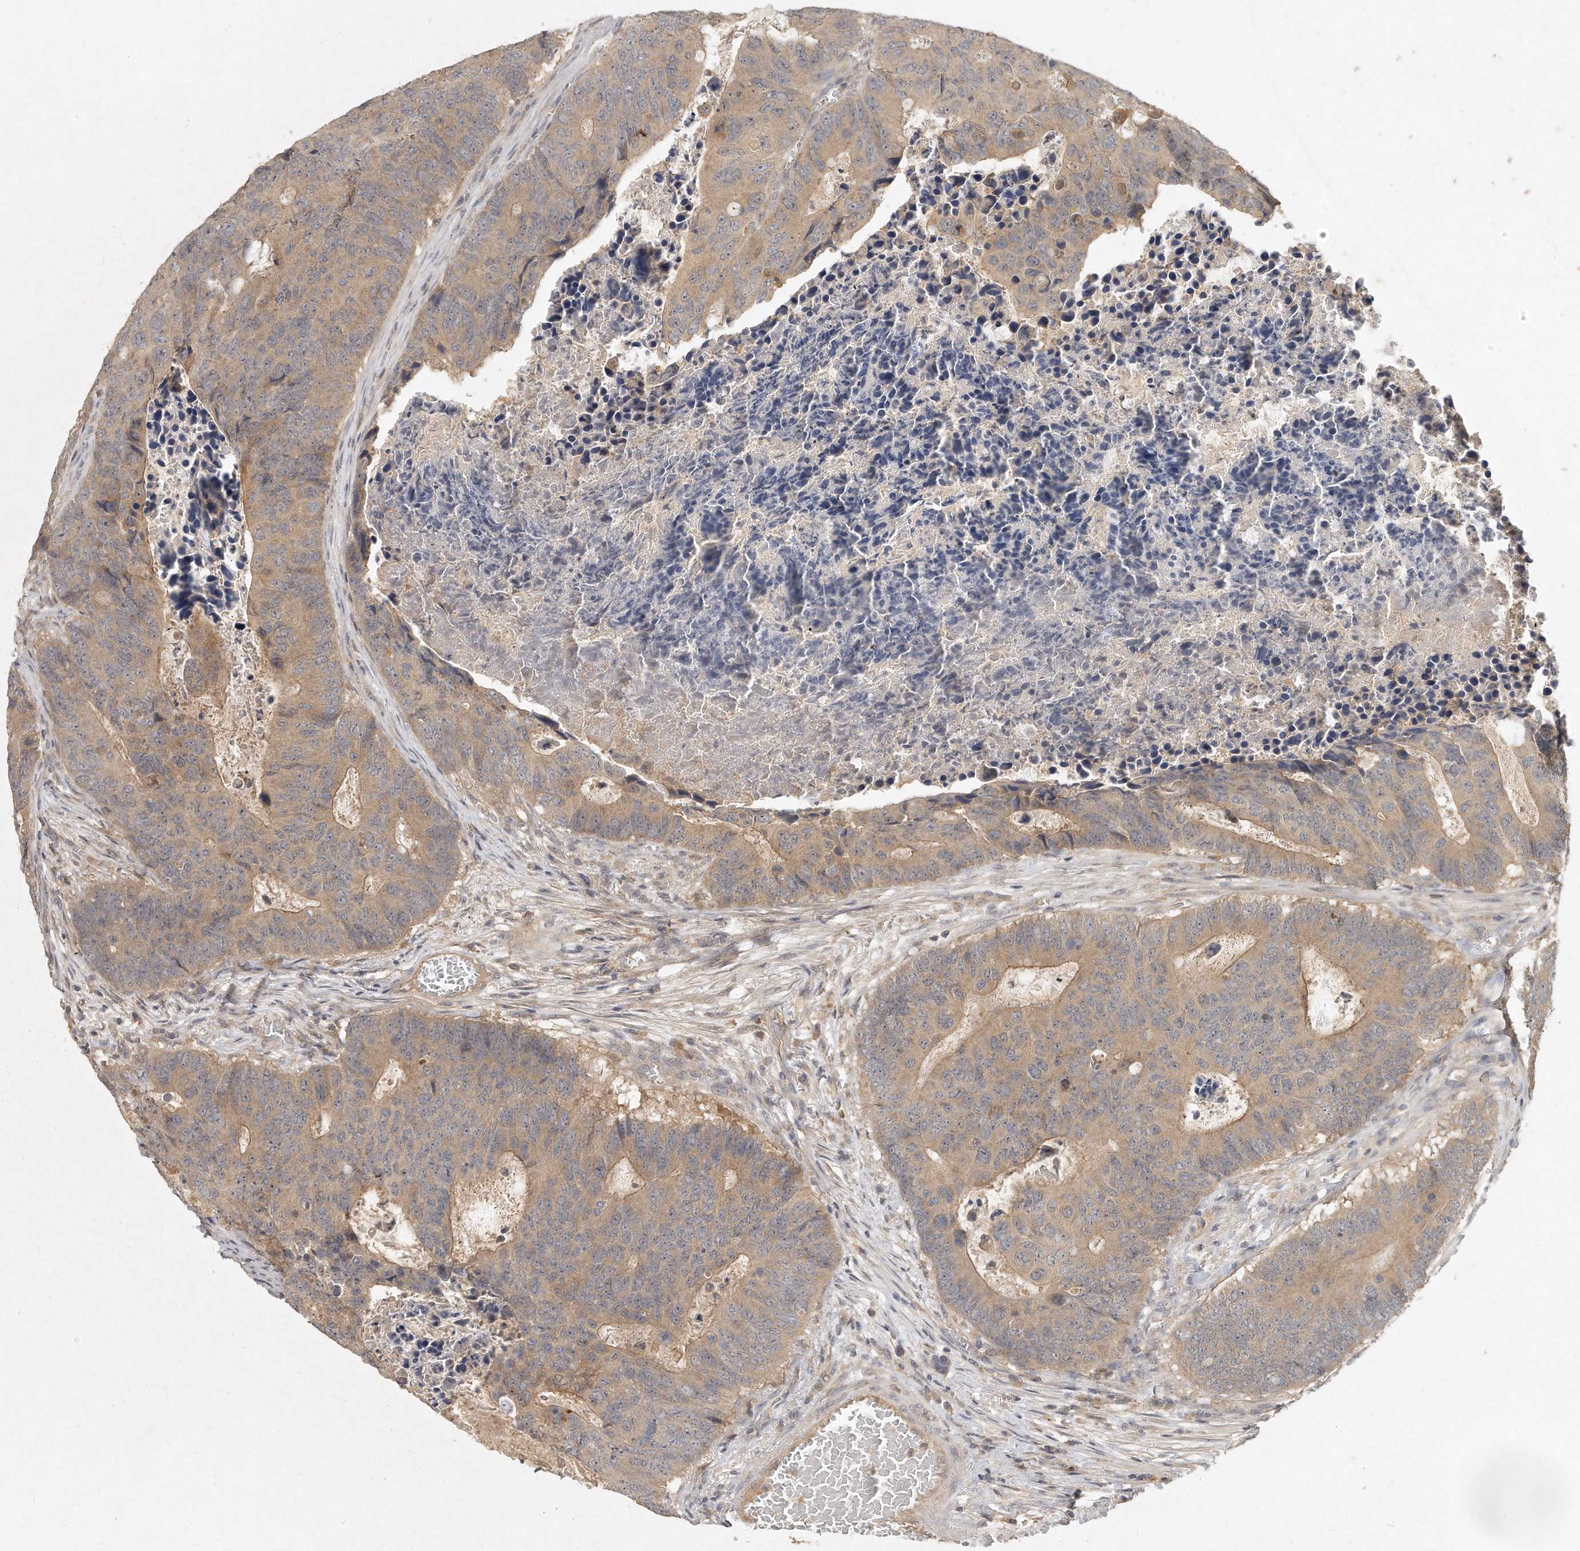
{"staining": {"intensity": "moderate", "quantity": ">75%", "location": "cytoplasmic/membranous"}, "tissue": "colorectal cancer", "cell_type": "Tumor cells", "image_type": "cancer", "snomed": [{"axis": "morphology", "description": "Adenocarcinoma, NOS"}, {"axis": "topography", "description": "Colon"}], "caption": "Tumor cells exhibit medium levels of moderate cytoplasmic/membranous positivity in about >75% of cells in colorectal adenocarcinoma. Using DAB (brown) and hematoxylin (blue) stains, captured at high magnification using brightfield microscopy.", "gene": "LGALS8", "patient": {"sex": "male", "age": 87}}